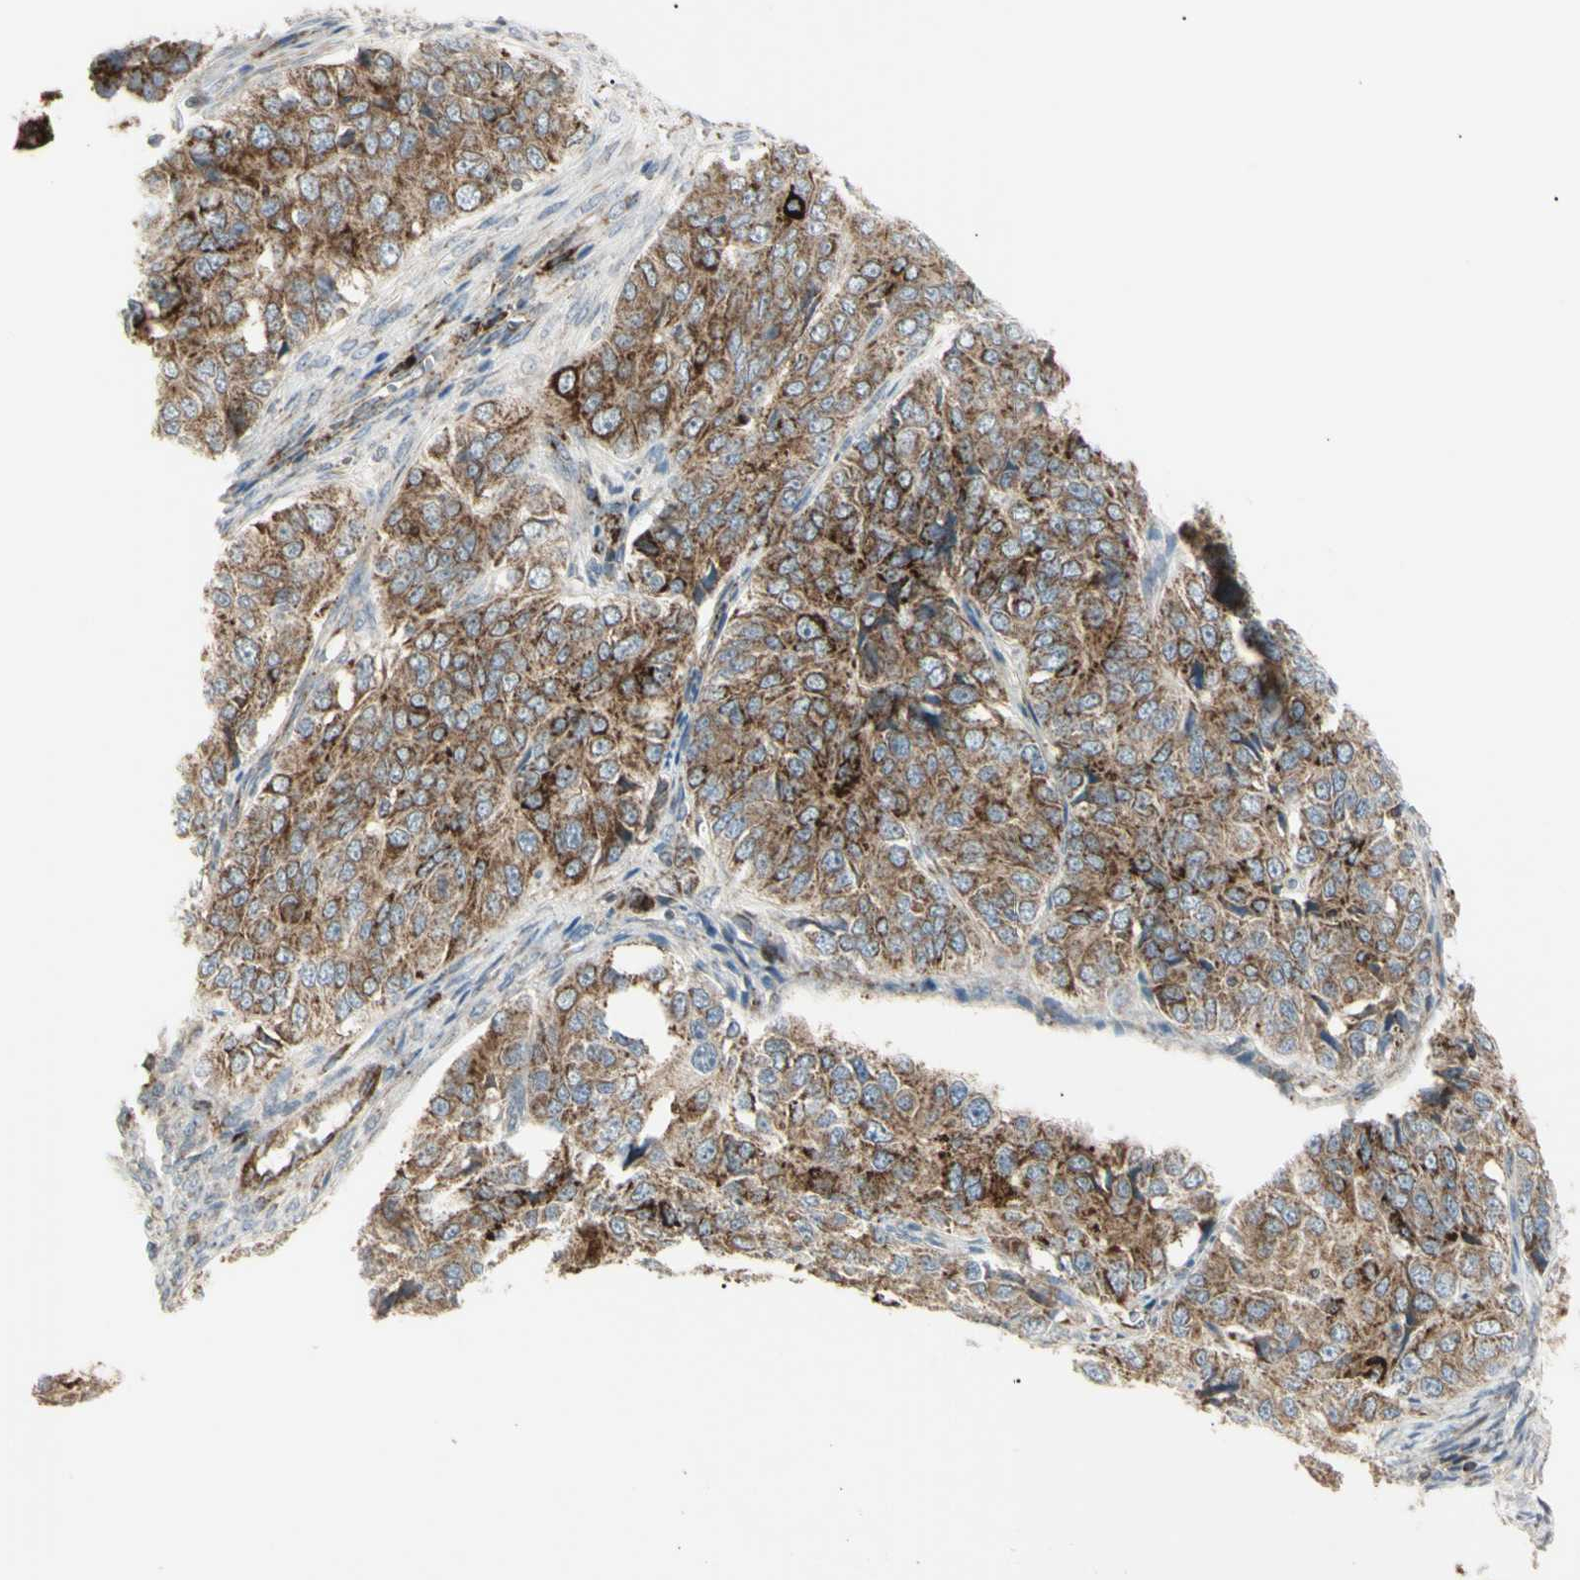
{"staining": {"intensity": "strong", "quantity": ">75%", "location": "cytoplasmic/membranous"}, "tissue": "ovarian cancer", "cell_type": "Tumor cells", "image_type": "cancer", "snomed": [{"axis": "morphology", "description": "Carcinoma, endometroid"}, {"axis": "topography", "description": "Ovary"}], "caption": "Ovarian cancer (endometroid carcinoma) stained for a protein (brown) shows strong cytoplasmic/membranous positive expression in approximately >75% of tumor cells.", "gene": "CYB5R1", "patient": {"sex": "female", "age": 51}}